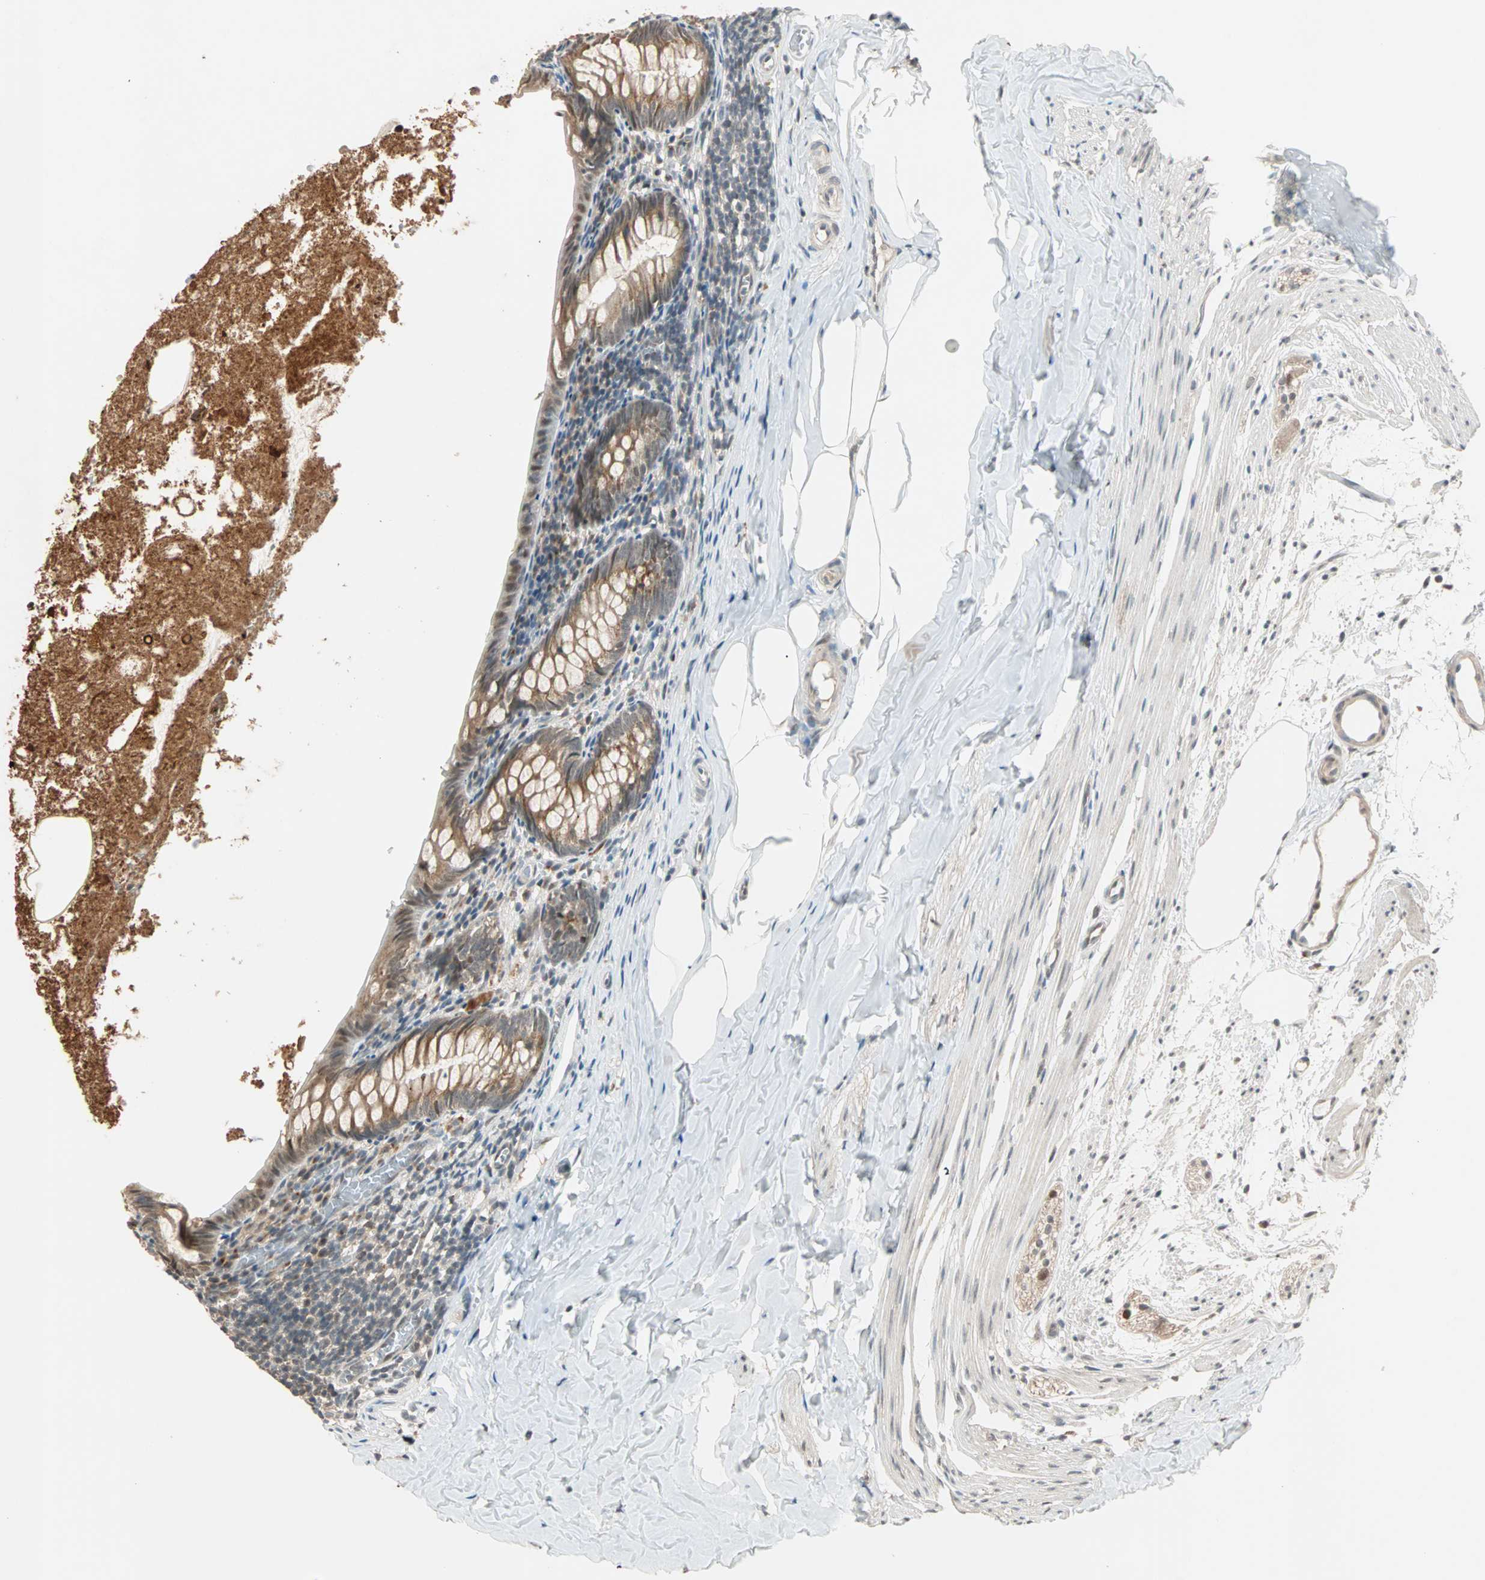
{"staining": {"intensity": "weak", "quantity": ">75%", "location": "cytoplasmic/membranous"}, "tissue": "appendix", "cell_type": "Glandular cells", "image_type": "normal", "snomed": [{"axis": "morphology", "description": "Normal tissue, NOS"}, {"axis": "topography", "description": "Appendix"}], "caption": "Benign appendix exhibits weak cytoplasmic/membranous expression in approximately >75% of glandular cells, visualized by immunohistochemistry.", "gene": "PRDM2", "patient": {"sex": "female", "age": 10}}